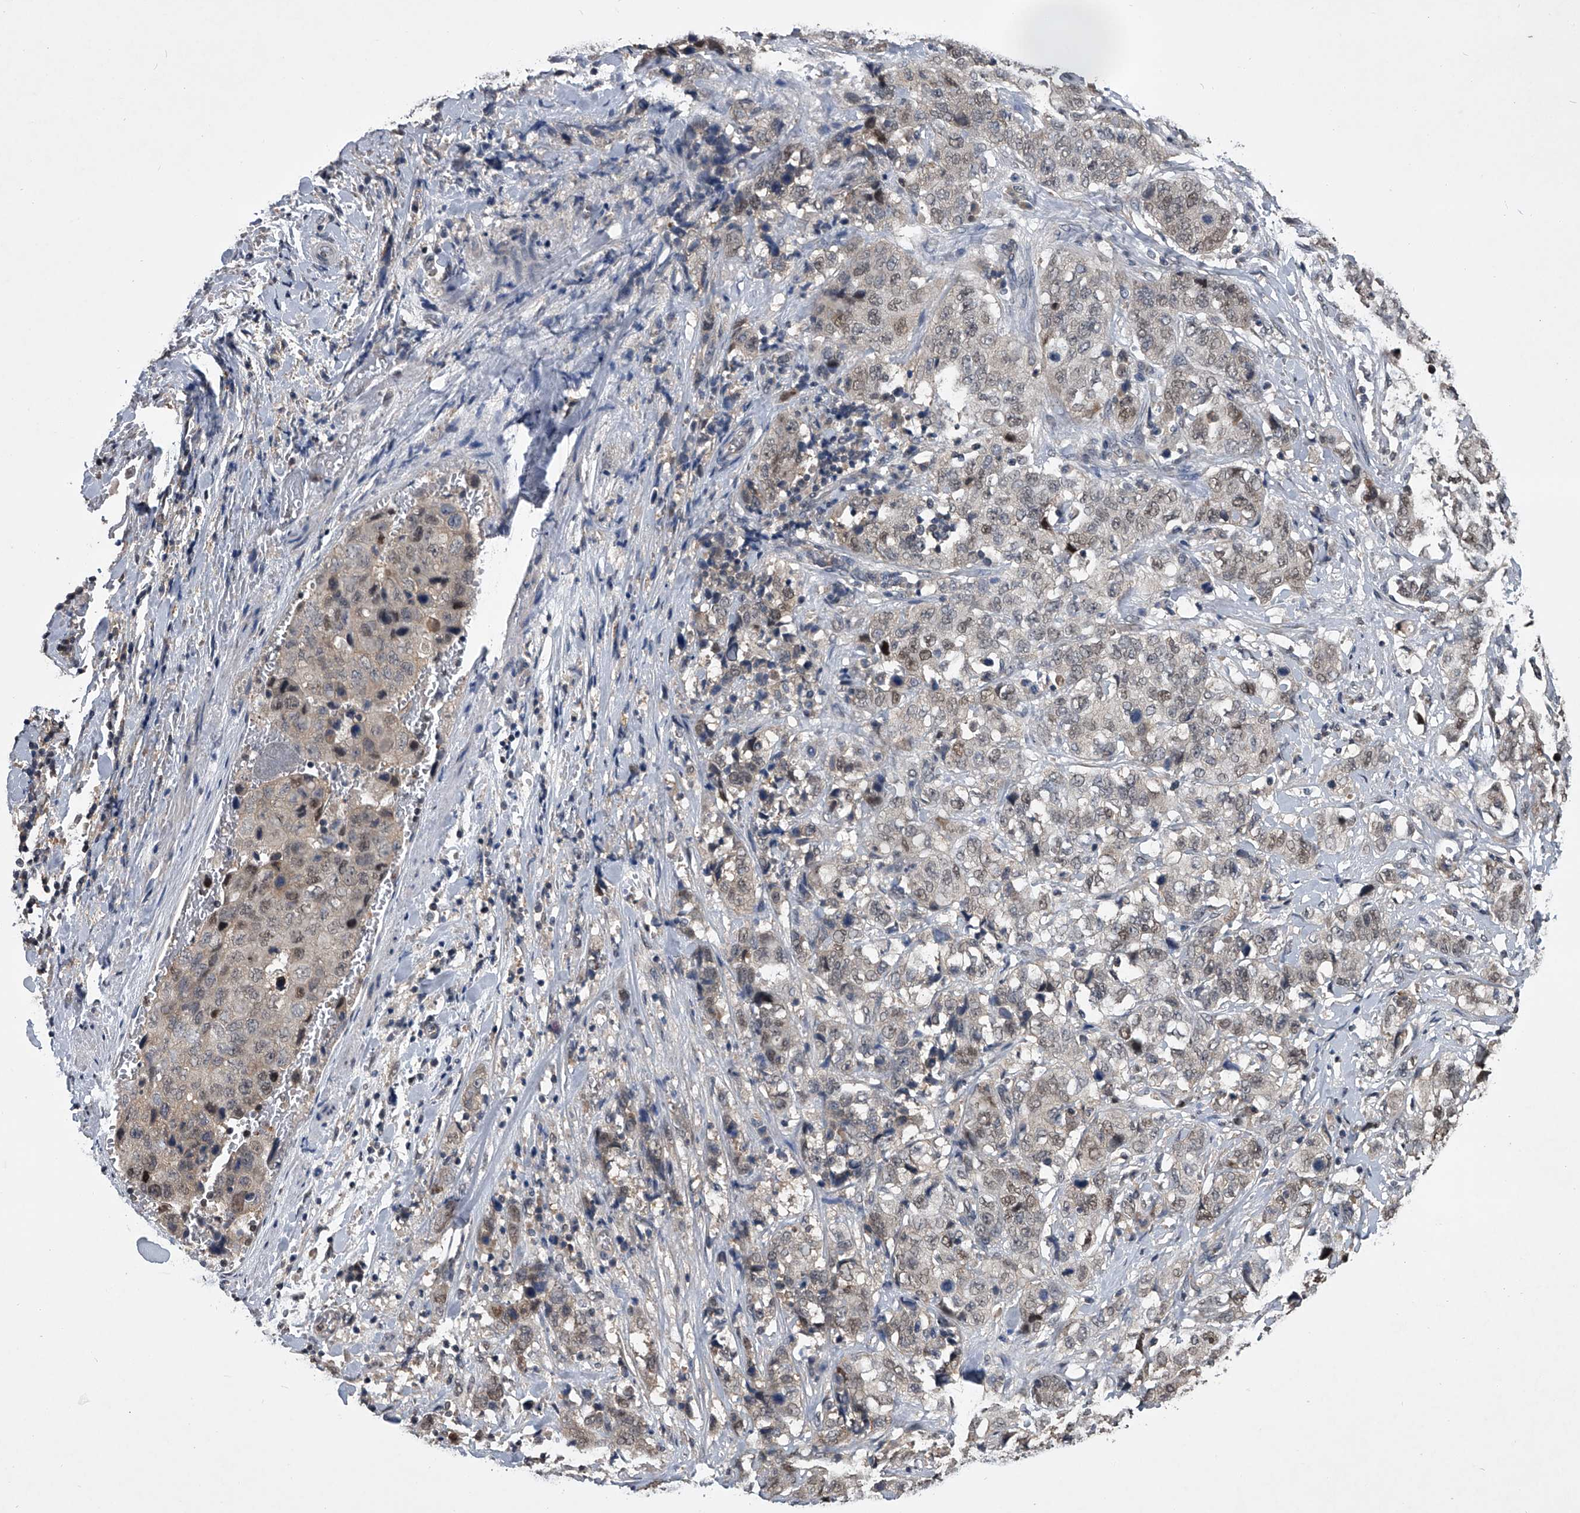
{"staining": {"intensity": "weak", "quantity": ">75%", "location": "nuclear"}, "tissue": "stomach cancer", "cell_type": "Tumor cells", "image_type": "cancer", "snomed": [{"axis": "morphology", "description": "Adenocarcinoma, NOS"}, {"axis": "topography", "description": "Stomach"}], "caption": "Protein expression analysis of stomach cancer (adenocarcinoma) displays weak nuclear positivity in approximately >75% of tumor cells. (brown staining indicates protein expression, while blue staining denotes nuclei).", "gene": "TSNAX", "patient": {"sex": "male", "age": 48}}